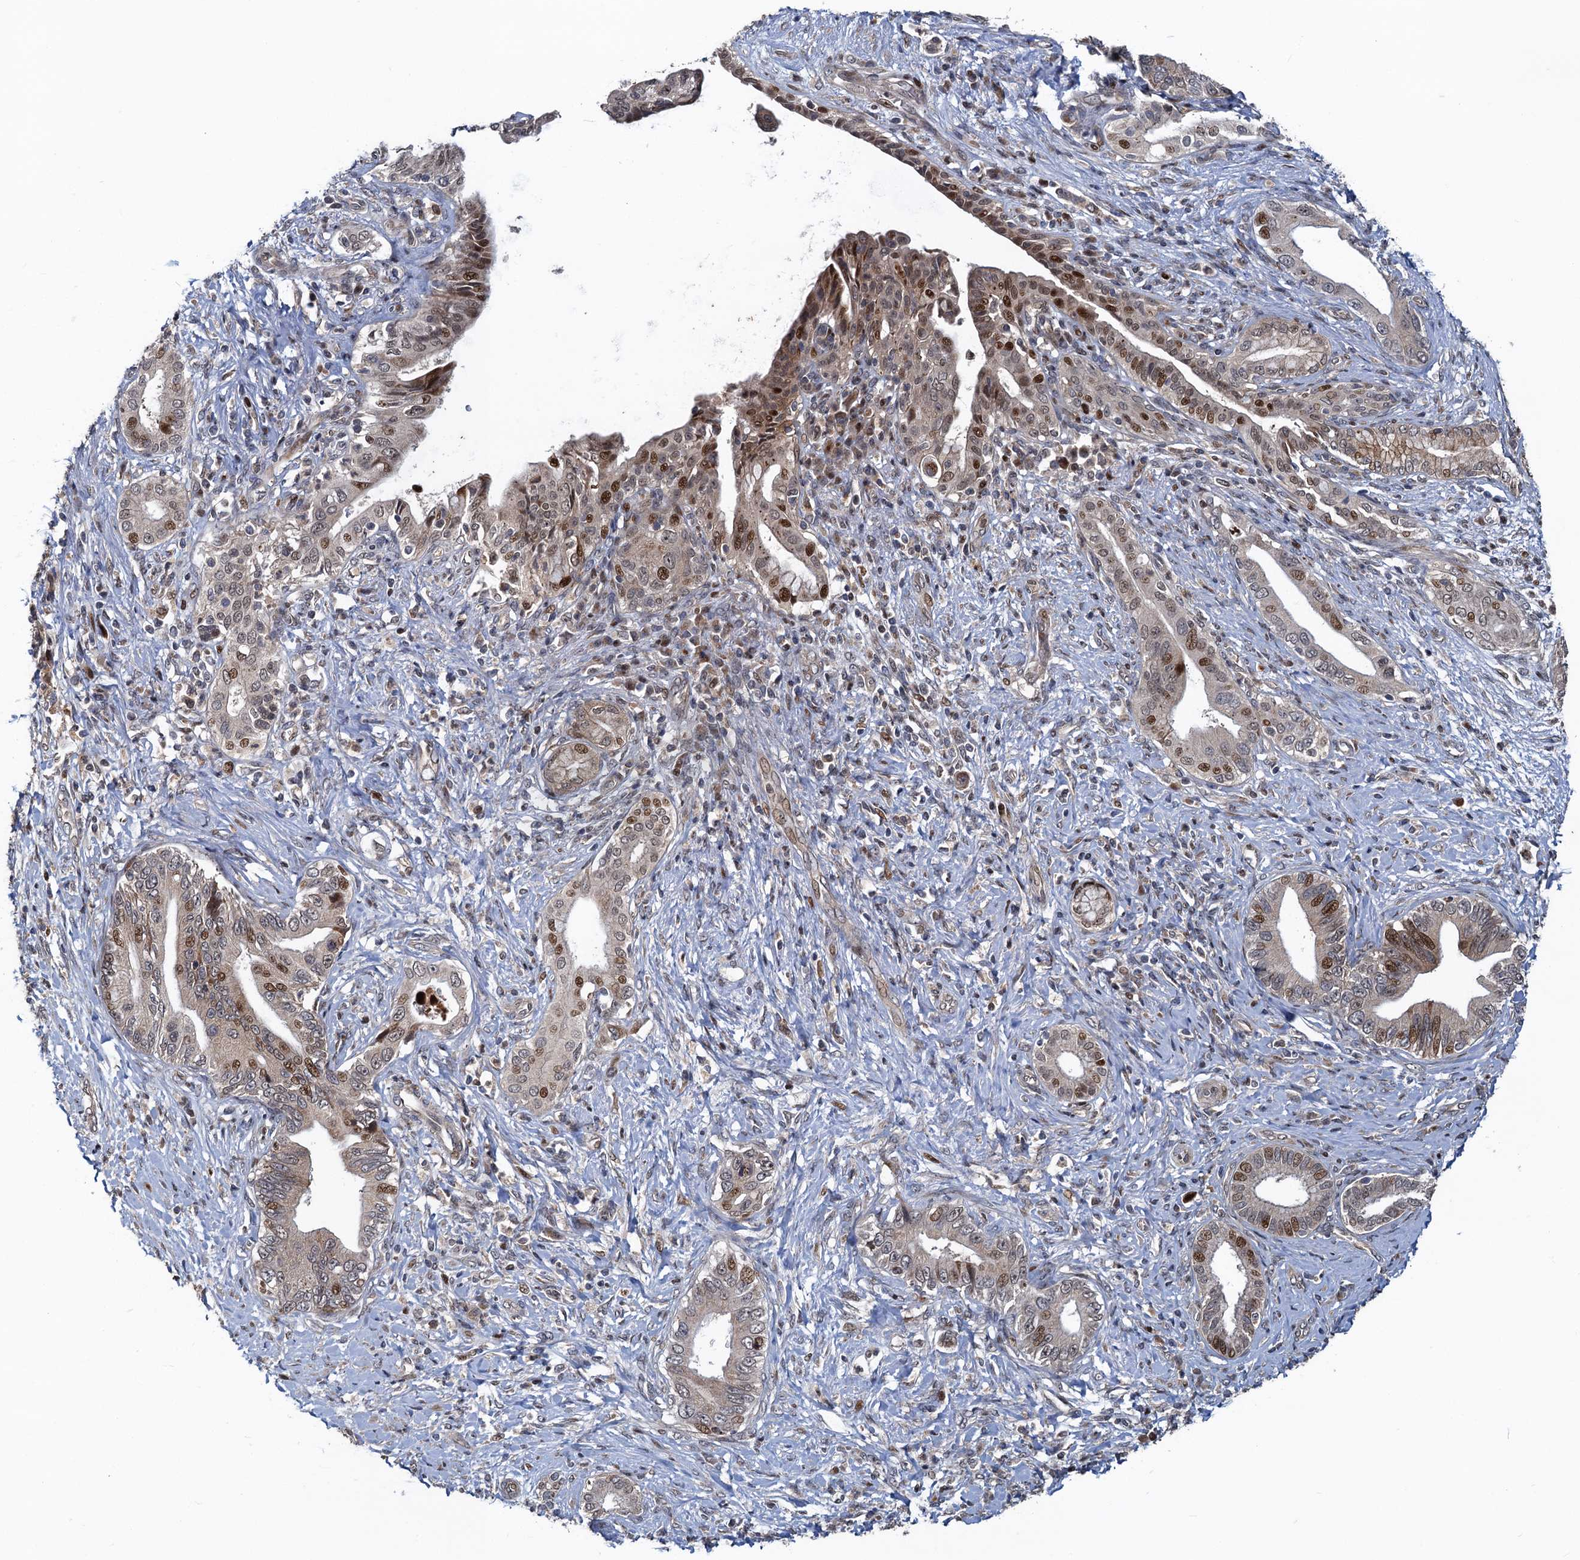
{"staining": {"intensity": "moderate", "quantity": "<25%", "location": "cytoplasmic/membranous,nuclear"}, "tissue": "pancreatic cancer", "cell_type": "Tumor cells", "image_type": "cancer", "snomed": [{"axis": "morphology", "description": "Adenocarcinoma, NOS"}, {"axis": "topography", "description": "Pancreas"}], "caption": "DAB (3,3'-diaminobenzidine) immunohistochemical staining of pancreatic adenocarcinoma reveals moderate cytoplasmic/membranous and nuclear protein staining in approximately <25% of tumor cells.", "gene": "ATOSA", "patient": {"sex": "female", "age": 55}}